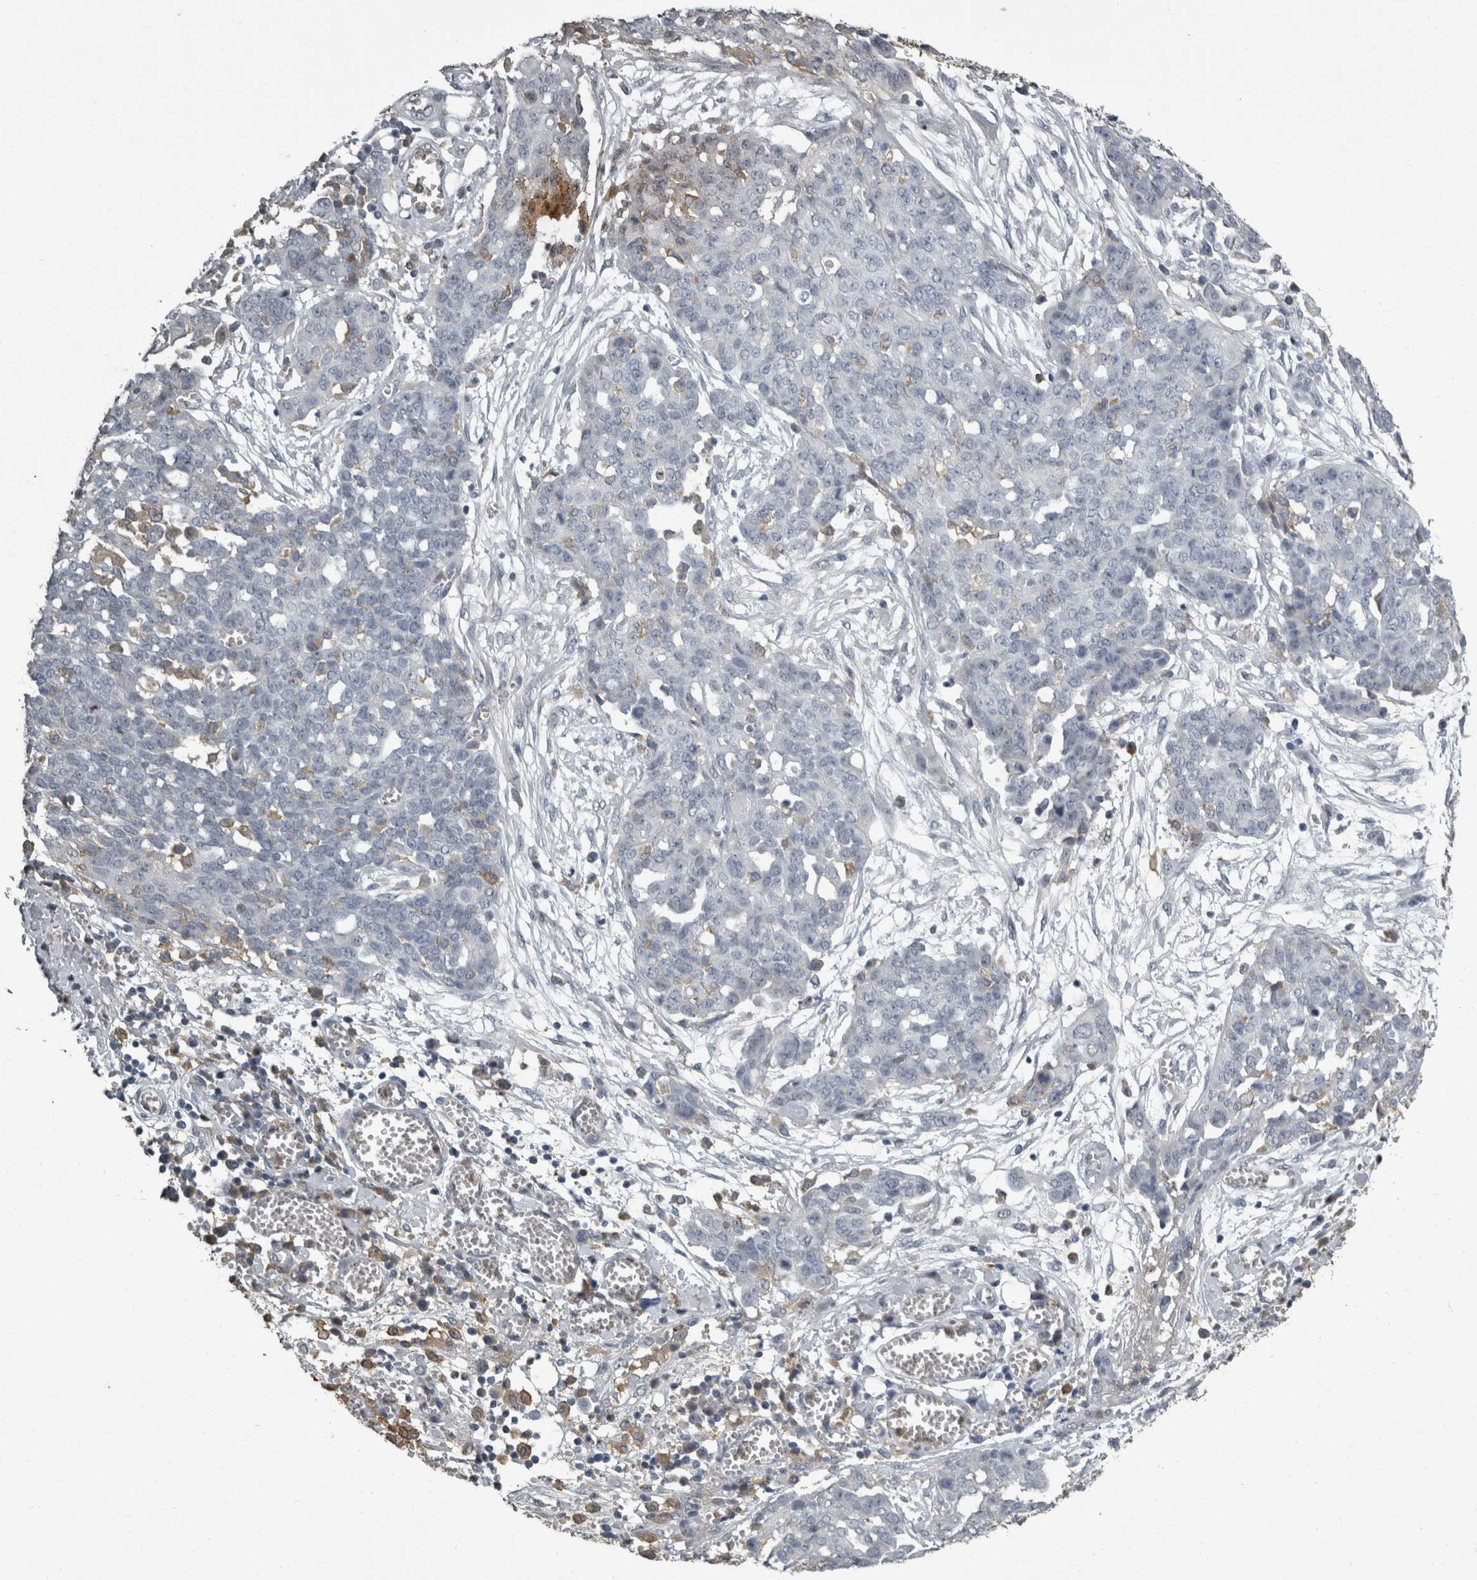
{"staining": {"intensity": "negative", "quantity": "none", "location": "none"}, "tissue": "ovarian cancer", "cell_type": "Tumor cells", "image_type": "cancer", "snomed": [{"axis": "morphology", "description": "Cystadenocarcinoma, serous, NOS"}, {"axis": "topography", "description": "Soft tissue"}, {"axis": "topography", "description": "Ovary"}], "caption": "Tumor cells are negative for protein expression in human ovarian serous cystadenocarcinoma.", "gene": "PIK3AP1", "patient": {"sex": "female", "age": 57}}